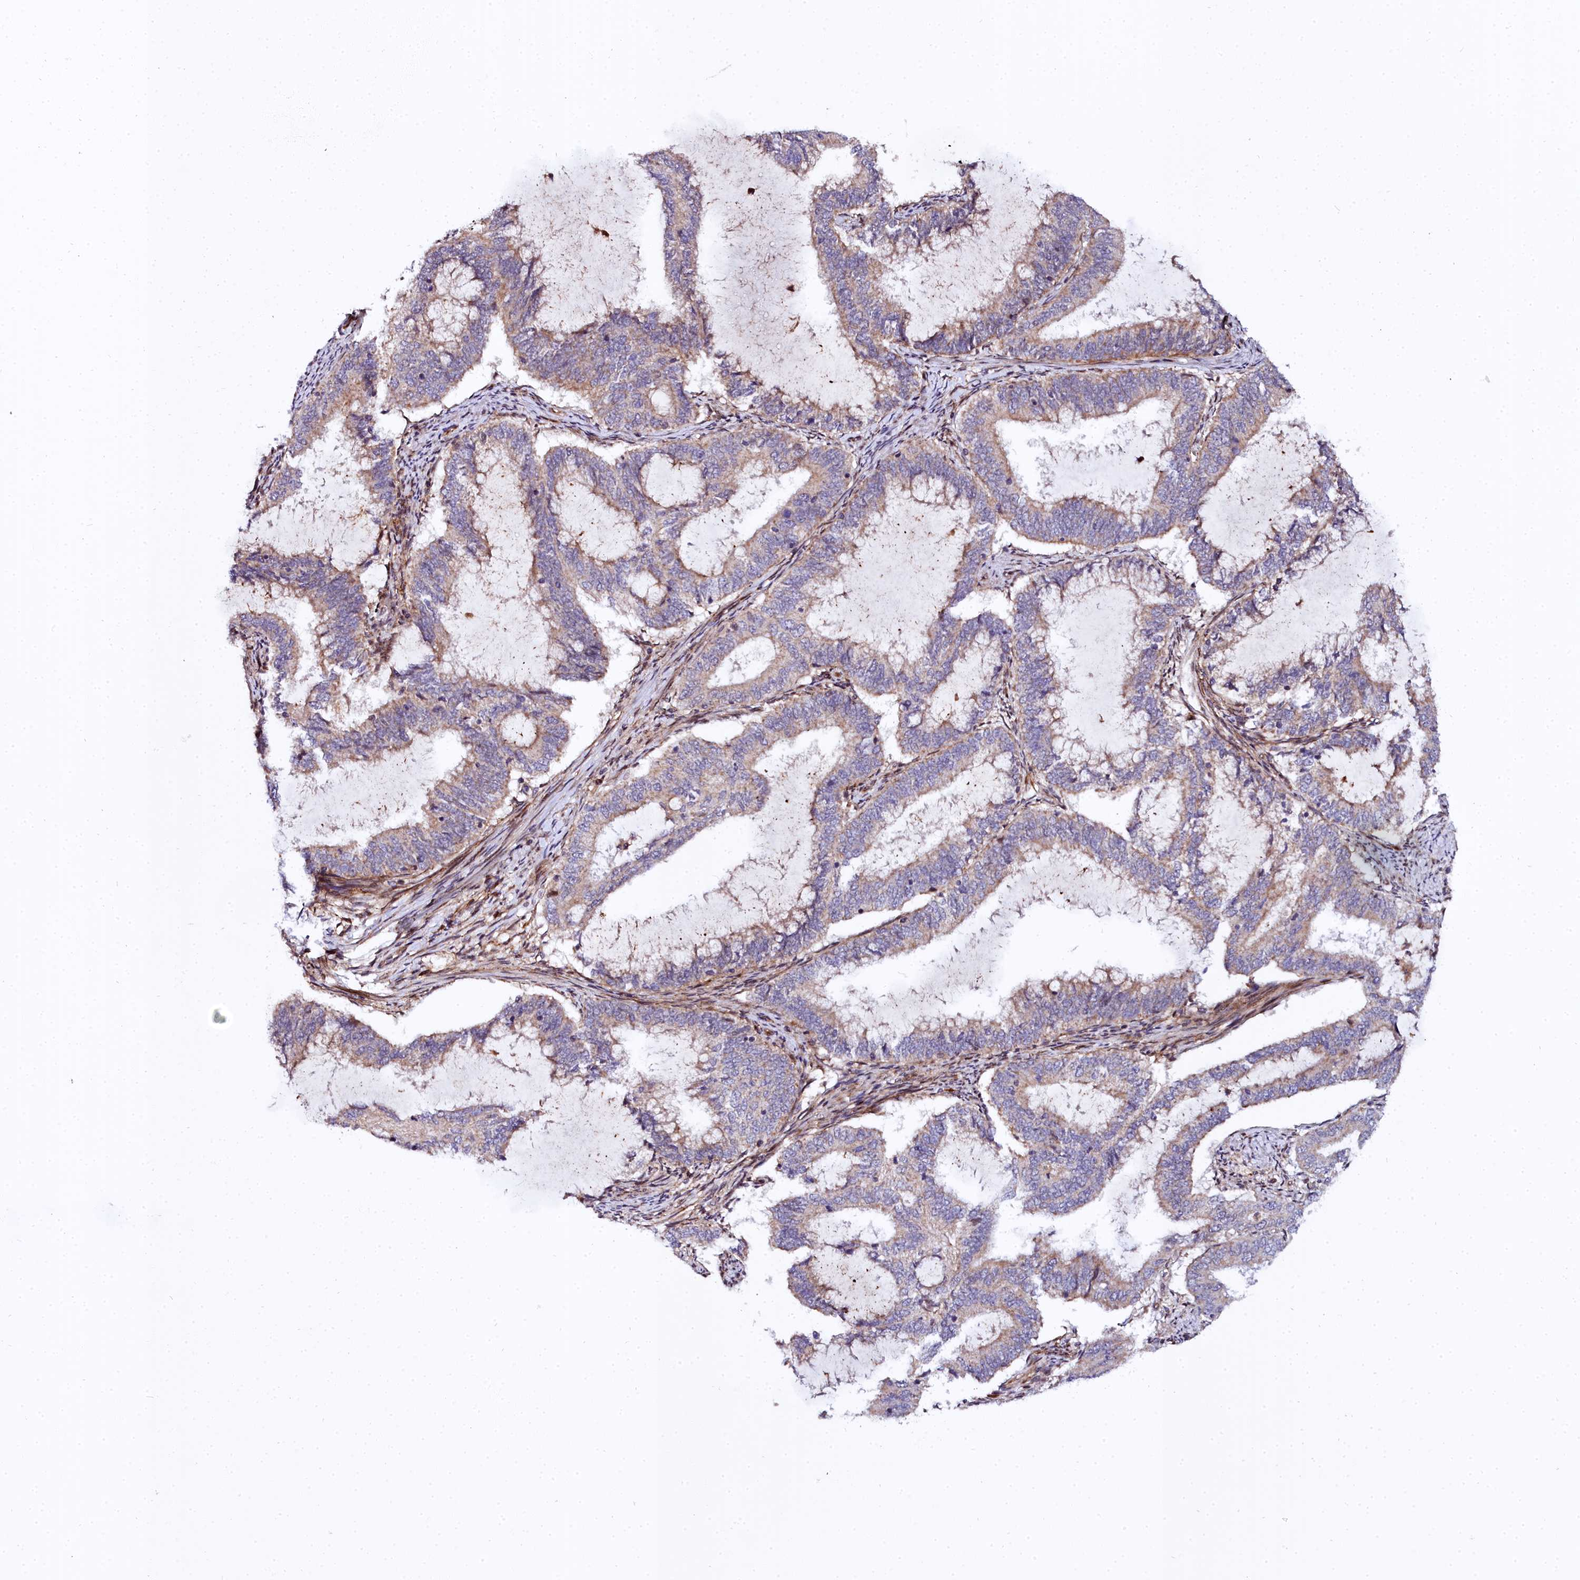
{"staining": {"intensity": "weak", "quantity": "25%-75%", "location": "cytoplasmic/membranous"}, "tissue": "endometrial cancer", "cell_type": "Tumor cells", "image_type": "cancer", "snomed": [{"axis": "morphology", "description": "Adenocarcinoma, NOS"}, {"axis": "topography", "description": "Endometrium"}], "caption": "A low amount of weak cytoplasmic/membranous positivity is present in about 25%-75% of tumor cells in endometrial cancer tissue. The staining was performed using DAB (3,3'-diaminobenzidine) to visualize the protein expression in brown, while the nuclei were stained in blue with hematoxylin (Magnification: 20x).", "gene": "MRPS11", "patient": {"sex": "female", "age": 51}}